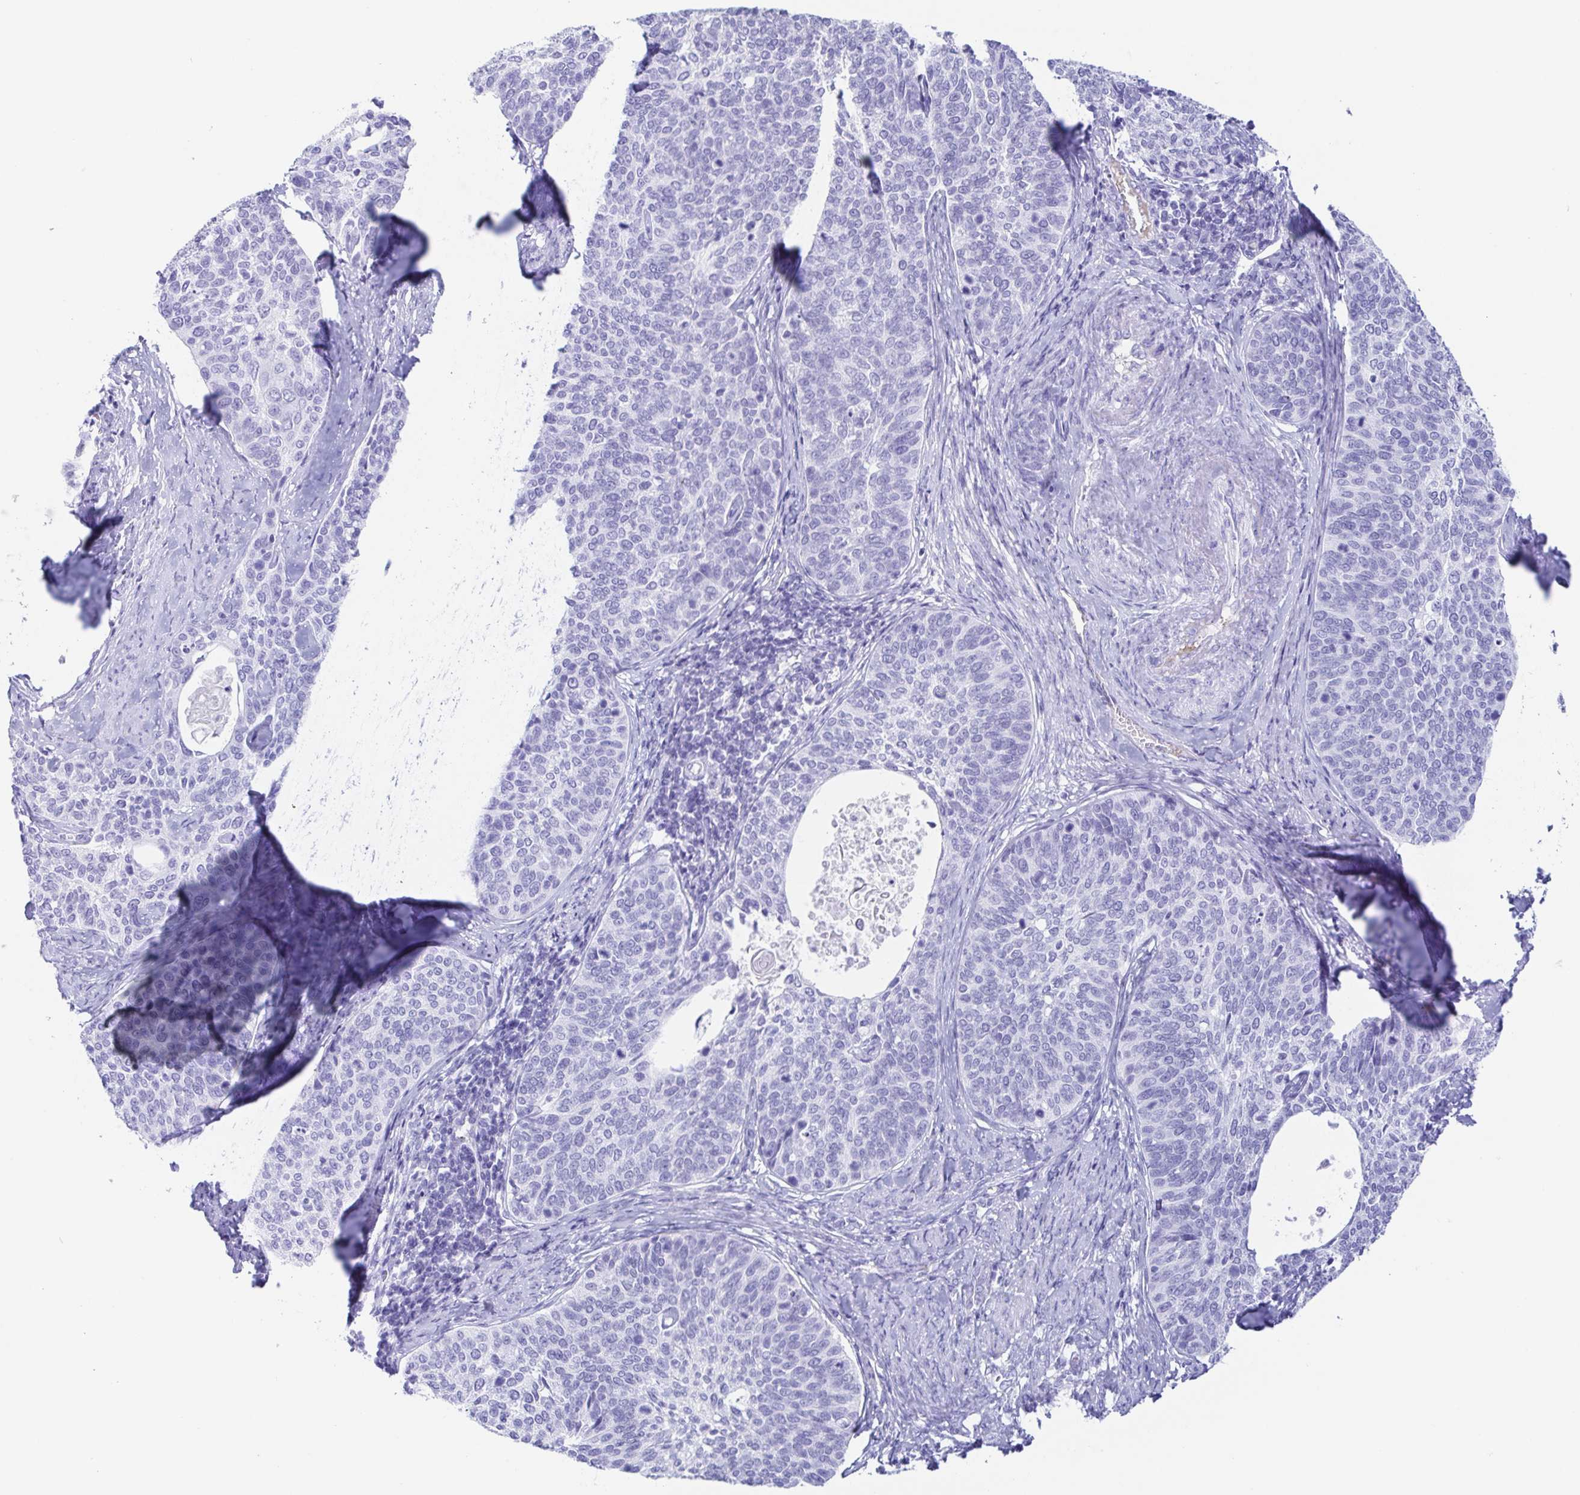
{"staining": {"intensity": "negative", "quantity": "none", "location": "none"}, "tissue": "cervical cancer", "cell_type": "Tumor cells", "image_type": "cancer", "snomed": [{"axis": "morphology", "description": "Squamous cell carcinoma, NOS"}, {"axis": "topography", "description": "Cervix"}], "caption": "Immunohistochemistry (IHC) of human cervical cancer demonstrates no expression in tumor cells. (DAB IHC with hematoxylin counter stain).", "gene": "GKN1", "patient": {"sex": "female", "age": 69}}